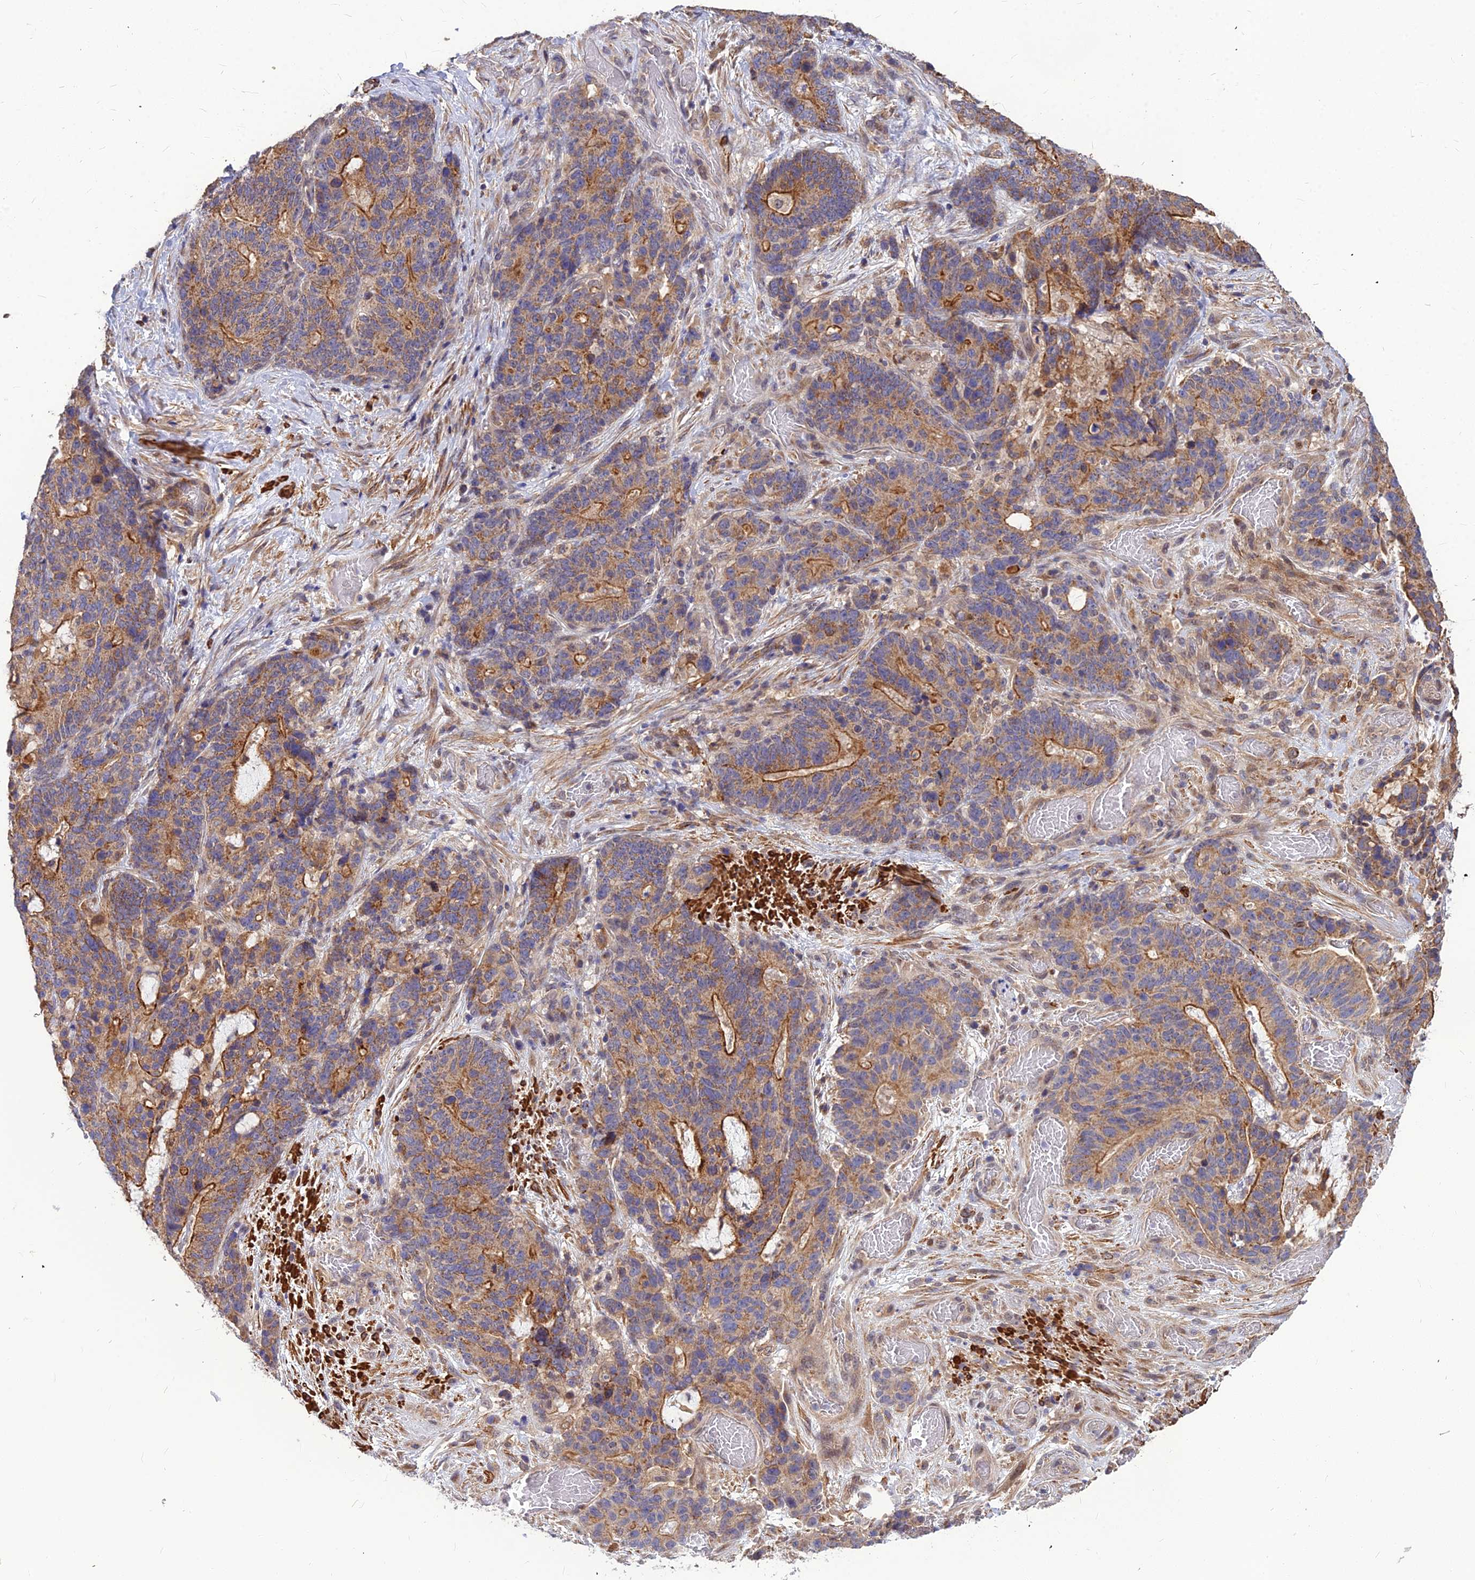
{"staining": {"intensity": "moderate", "quantity": "25%-75%", "location": "cytoplasmic/membranous"}, "tissue": "stomach cancer", "cell_type": "Tumor cells", "image_type": "cancer", "snomed": [{"axis": "morphology", "description": "Normal tissue, NOS"}, {"axis": "morphology", "description": "Adenocarcinoma, NOS"}, {"axis": "topography", "description": "Stomach"}], "caption": "This photomicrograph reveals stomach adenocarcinoma stained with IHC to label a protein in brown. The cytoplasmic/membranous of tumor cells show moderate positivity for the protein. Nuclei are counter-stained blue.", "gene": "LEKR1", "patient": {"sex": "female", "age": 64}}